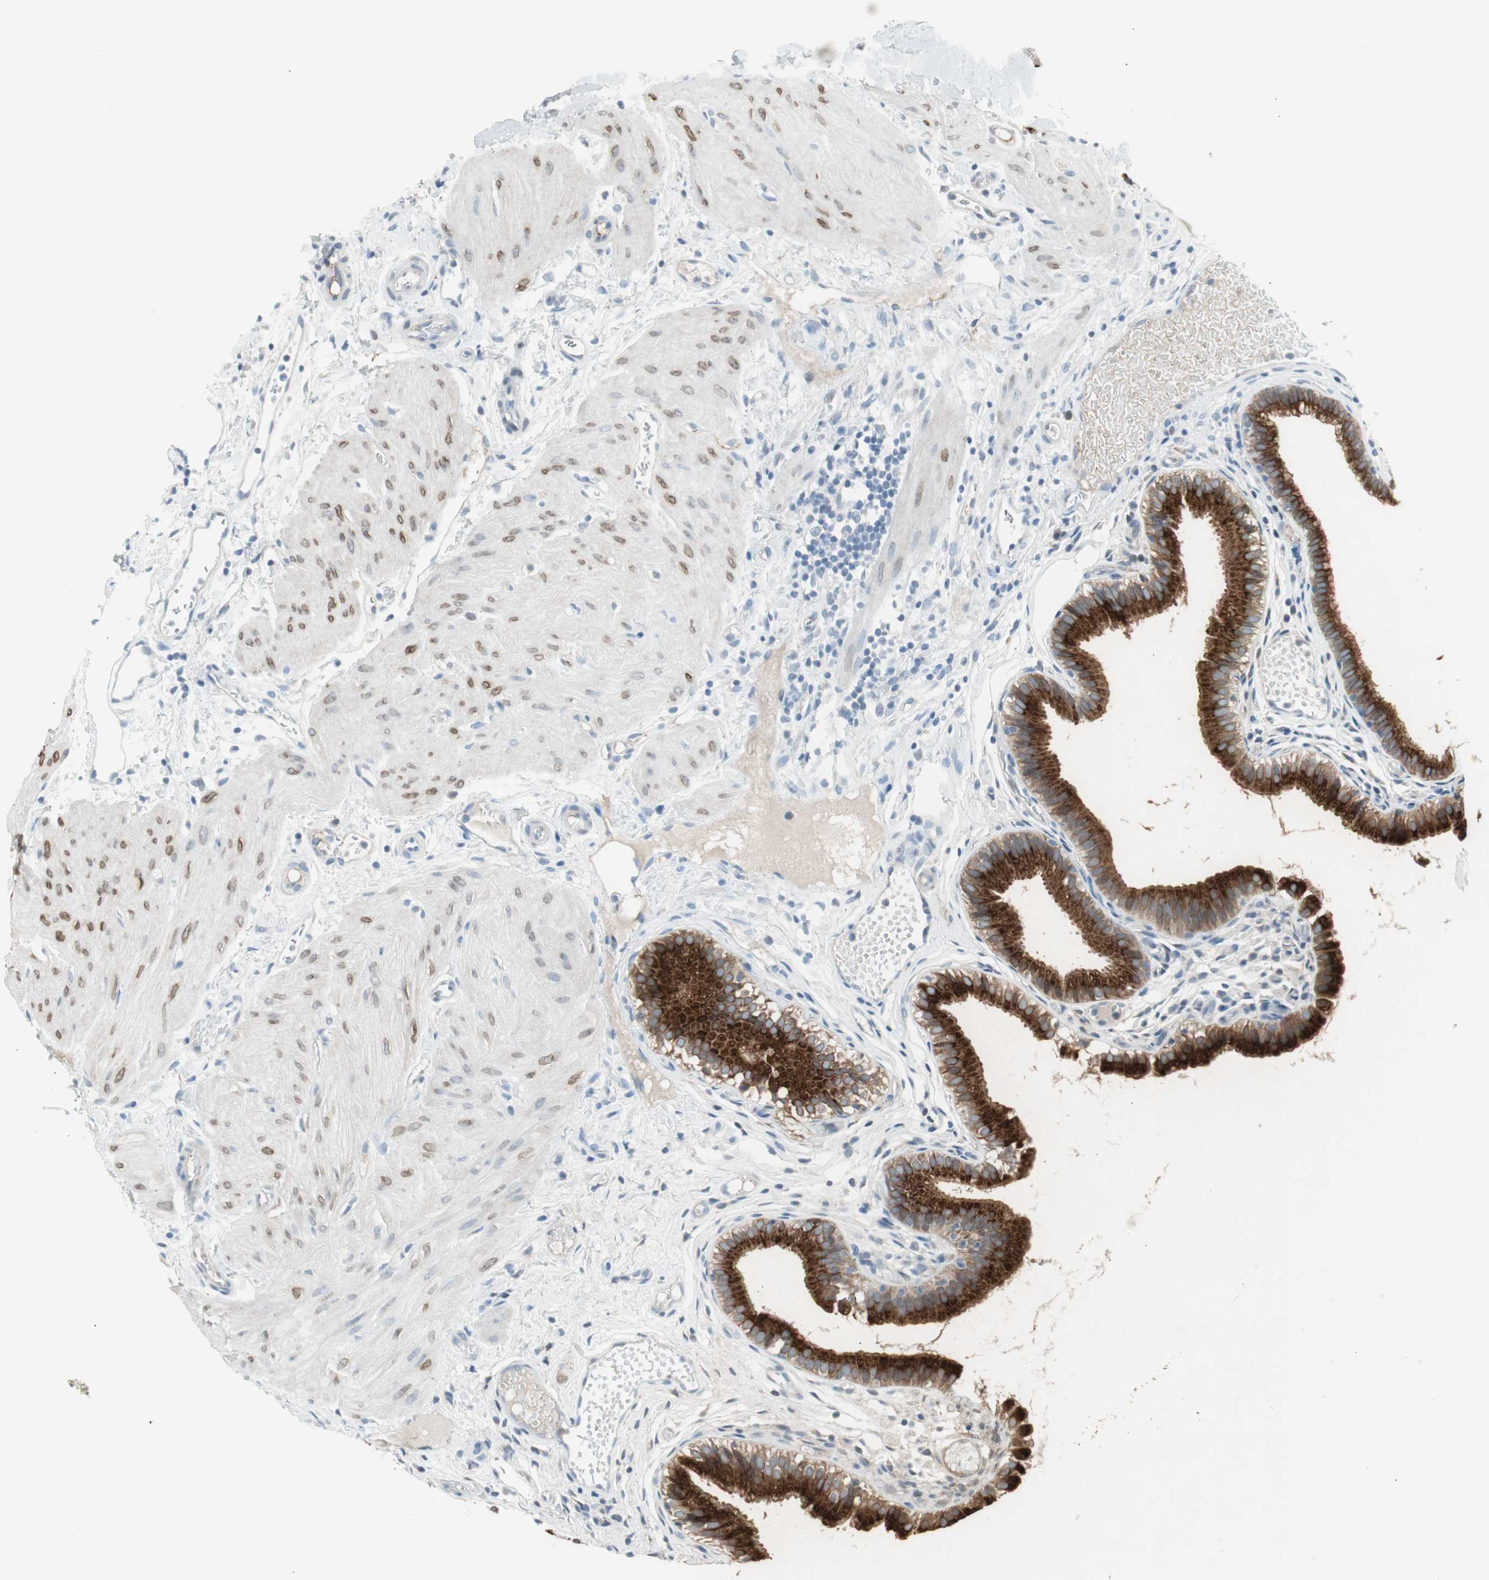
{"staining": {"intensity": "strong", "quantity": ">75%", "location": "cytoplasmic/membranous"}, "tissue": "gallbladder", "cell_type": "Glandular cells", "image_type": "normal", "snomed": [{"axis": "morphology", "description": "Normal tissue, NOS"}, {"axis": "topography", "description": "Gallbladder"}], "caption": "Immunohistochemical staining of benign human gallbladder displays strong cytoplasmic/membranous protein expression in approximately >75% of glandular cells.", "gene": "AGR2", "patient": {"sex": "female", "age": 26}}